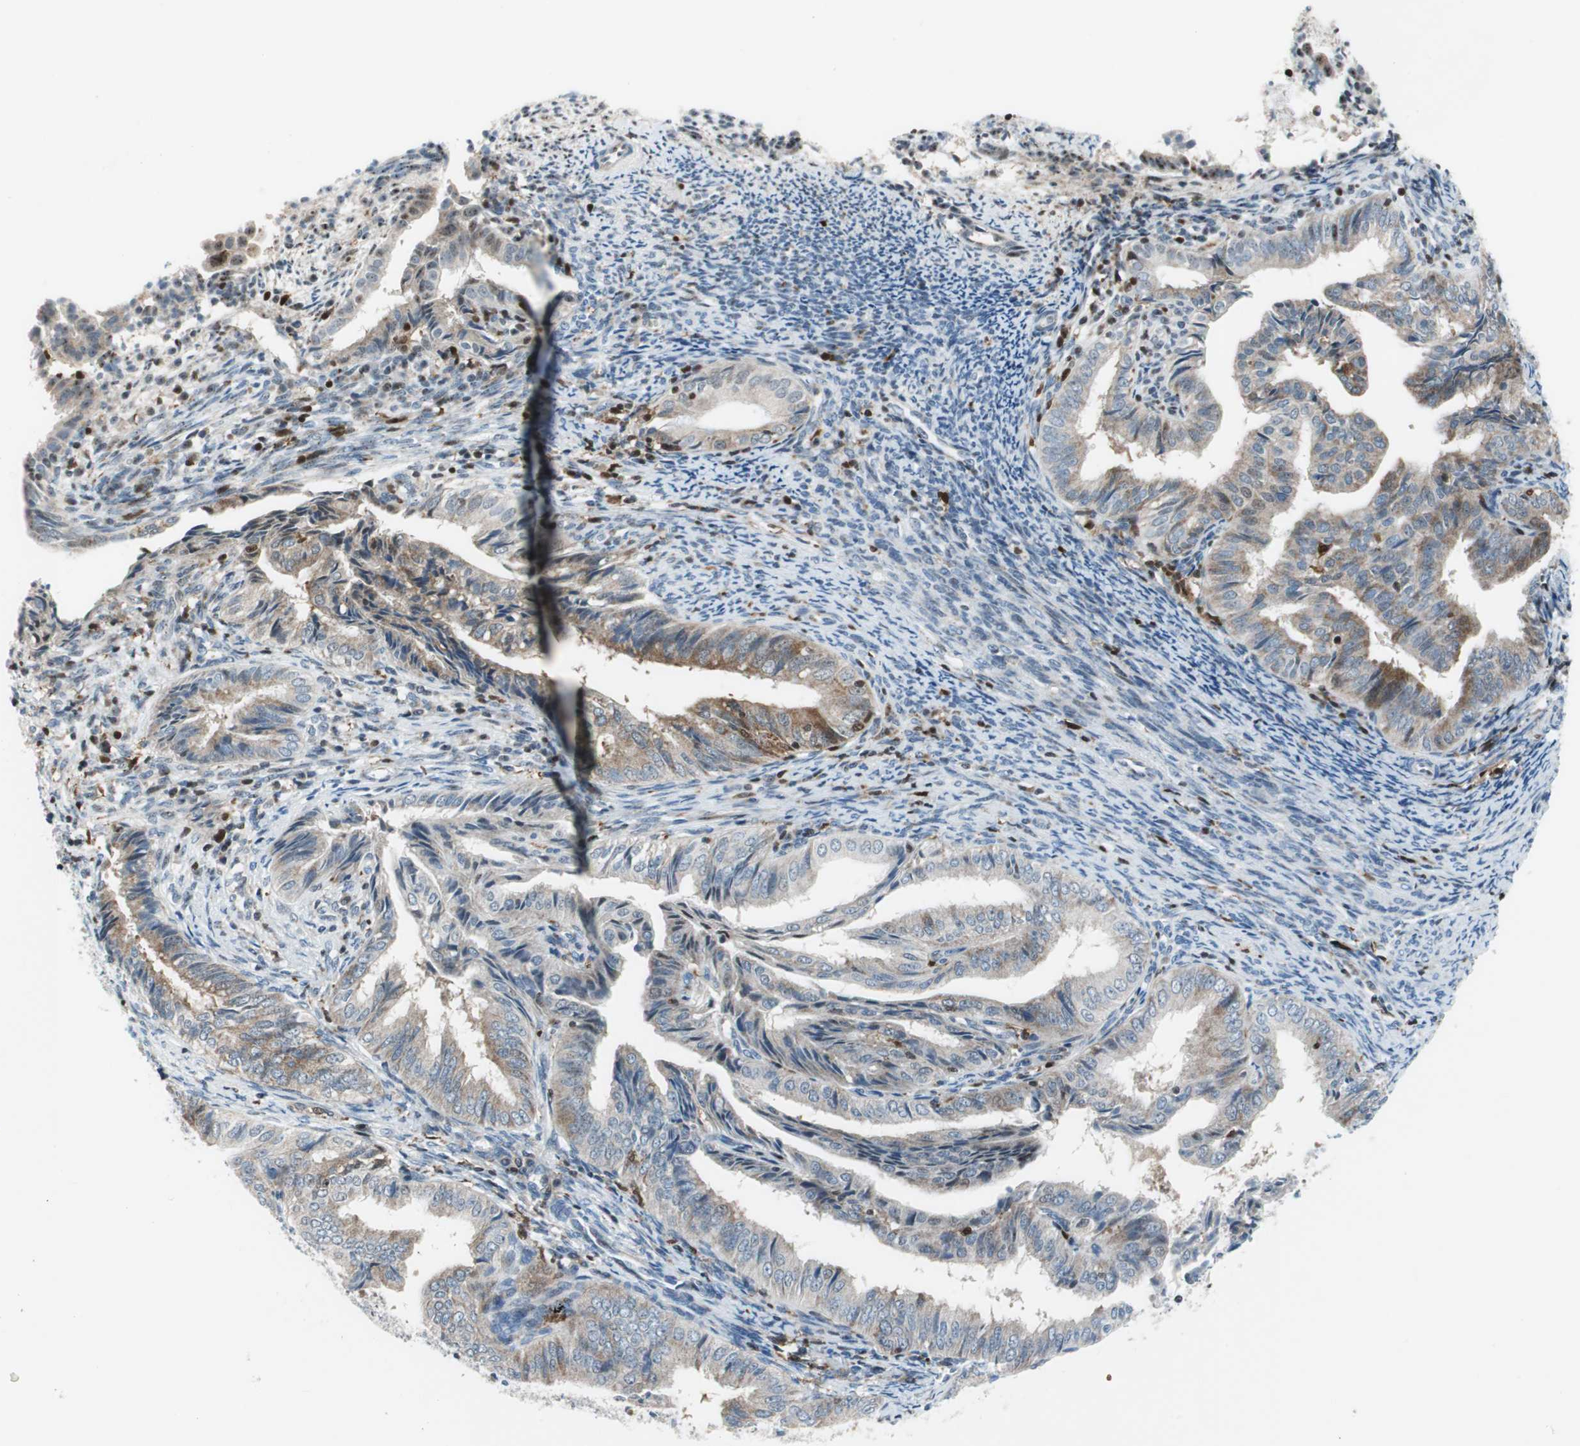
{"staining": {"intensity": "moderate", "quantity": "25%-75%", "location": "cytoplasmic/membranous"}, "tissue": "endometrial cancer", "cell_type": "Tumor cells", "image_type": "cancer", "snomed": [{"axis": "morphology", "description": "Adenocarcinoma, NOS"}, {"axis": "topography", "description": "Endometrium"}], "caption": "This photomicrograph exhibits immunohistochemistry (IHC) staining of endometrial adenocarcinoma, with medium moderate cytoplasmic/membranous expression in approximately 25%-75% of tumor cells.", "gene": "RGS10", "patient": {"sex": "female", "age": 58}}